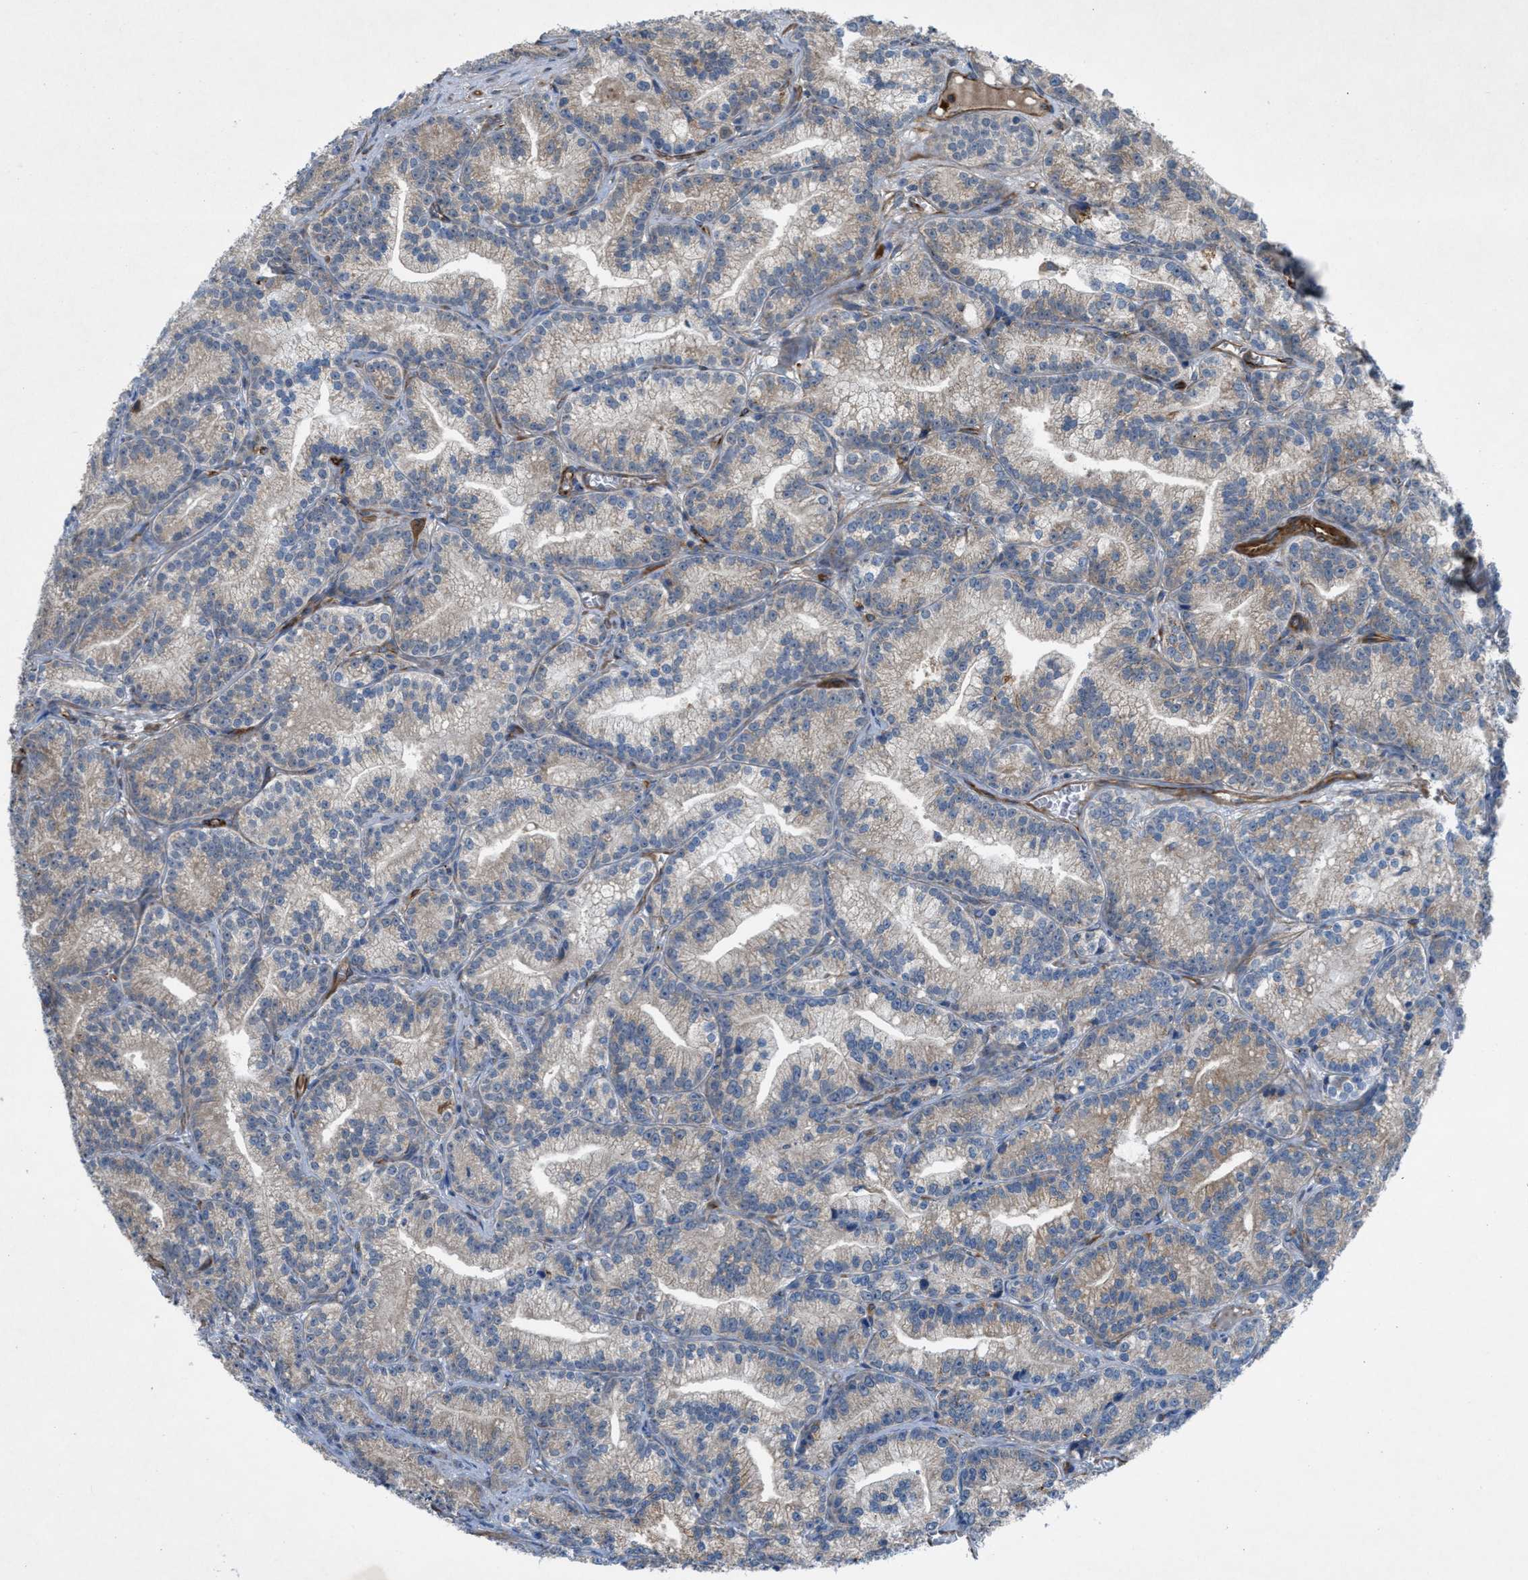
{"staining": {"intensity": "weak", "quantity": "<25%", "location": "cytoplasmic/membranous"}, "tissue": "prostate cancer", "cell_type": "Tumor cells", "image_type": "cancer", "snomed": [{"axis": "morphology", "description": "Adenocarcinoma, Low grade"}, {"axis": "topography", "description": "Prostate"}], "caption": "Image shows no protein positivity in tumor cells of prostate cancer (low-grade adenocarcinoma) tissue. (Stains: DAB (3,3'-diaminobenzidine) IHC with hematoxylin counter stain, Microscopy: brightfield microscopy at high magnification).", "gene": "SLC6A9", "patient": {"sex": "male", "age": 89}}